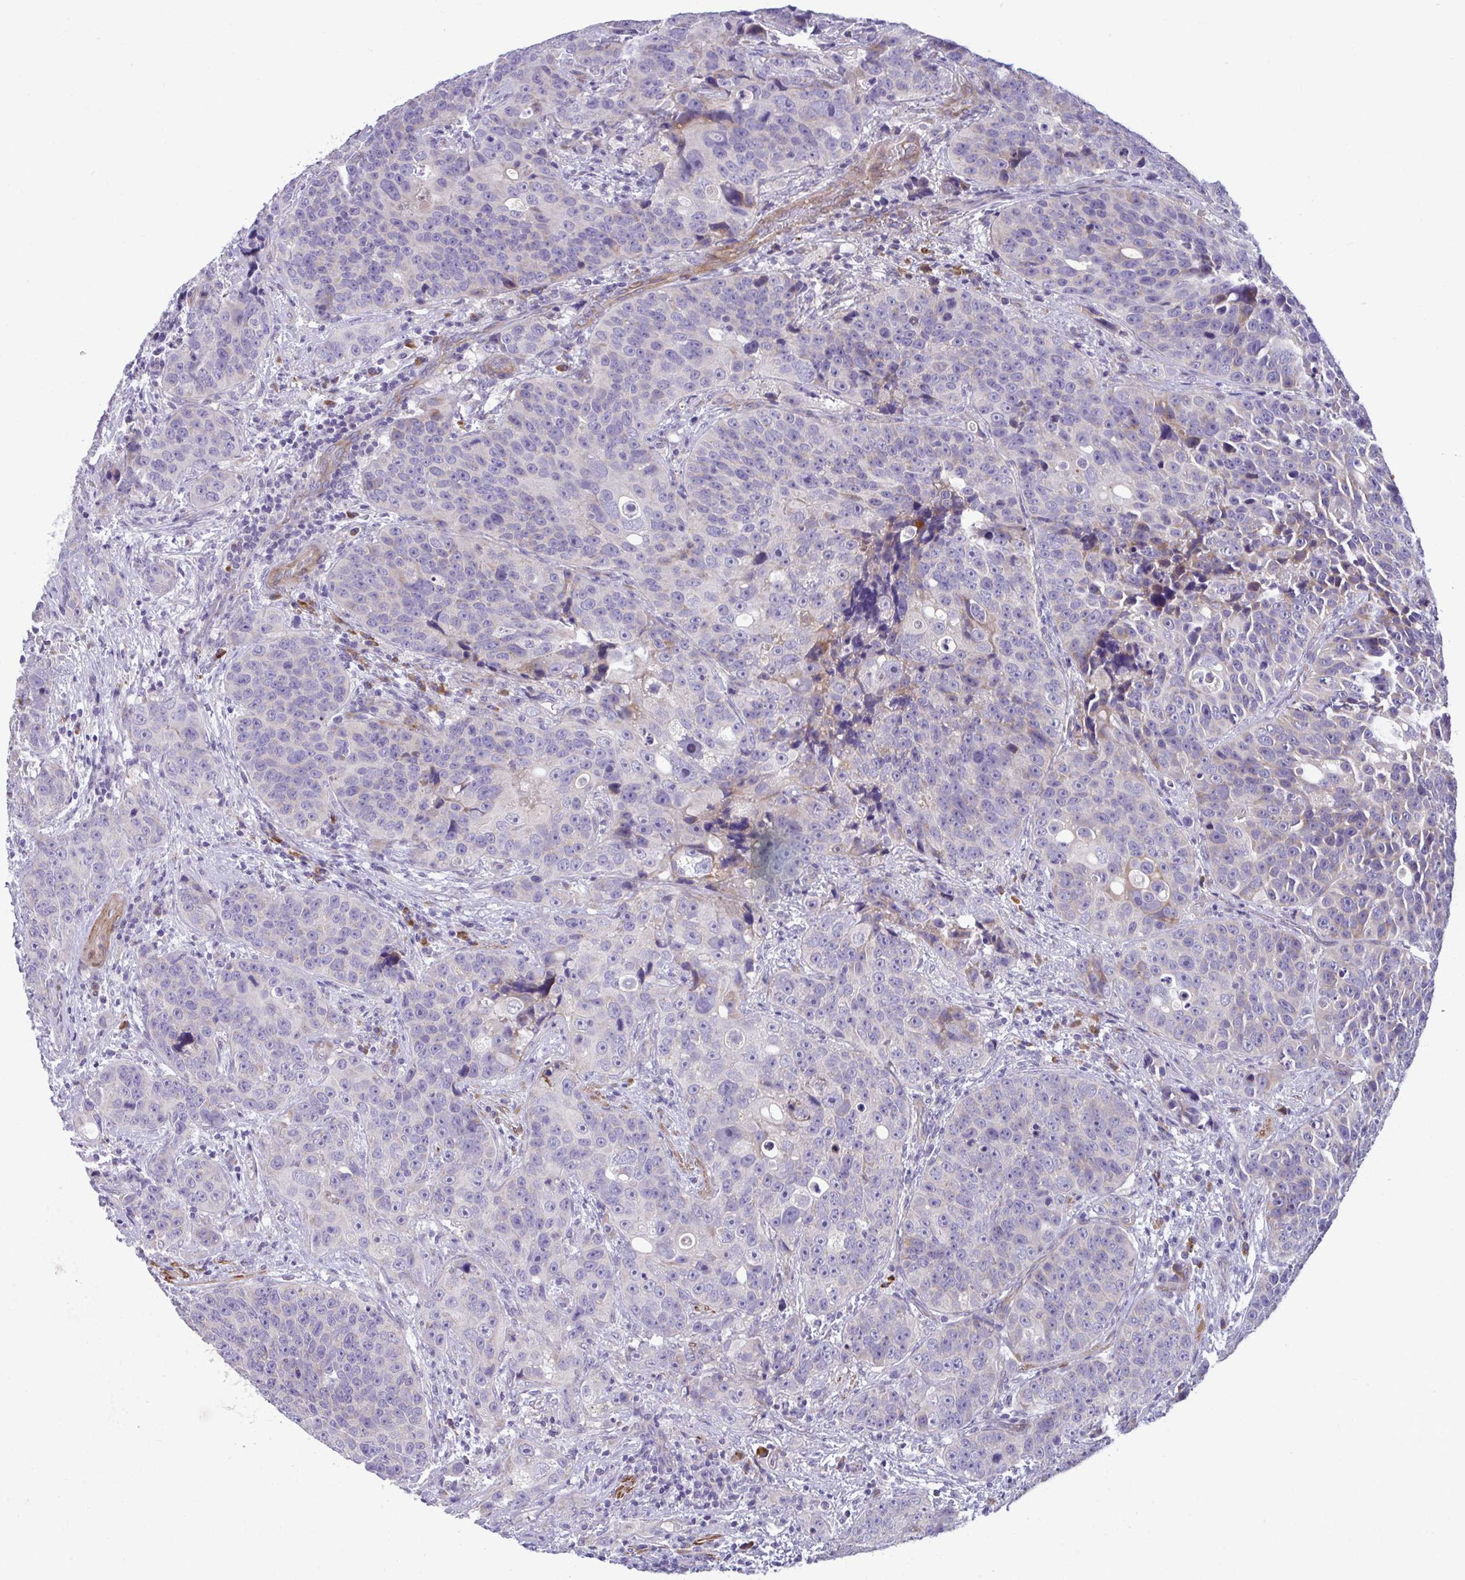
{"staining": {"intensity": "weak", "quantity": "<25%", "location": "cytoplasmic/membranous"}, "tissue": "urothelial cancer", "cell_type": "Tumor cells", "image_type": "cancer", "snomed": [{"axis": "morphology", "description": "Urothelial carcinoma, NOS"}, {"axis": "topography", "description": "Urinary bladder"}], "caption": "This photomicrograph is of transitional cell carcinoma stained with immunohistochemistry to label a protein in brown with the nuclei are counter-stained blue. There is no positivity in tumor cells.", "gene": "PIGZ", "patient": {"sex": "male", "age": 52}}